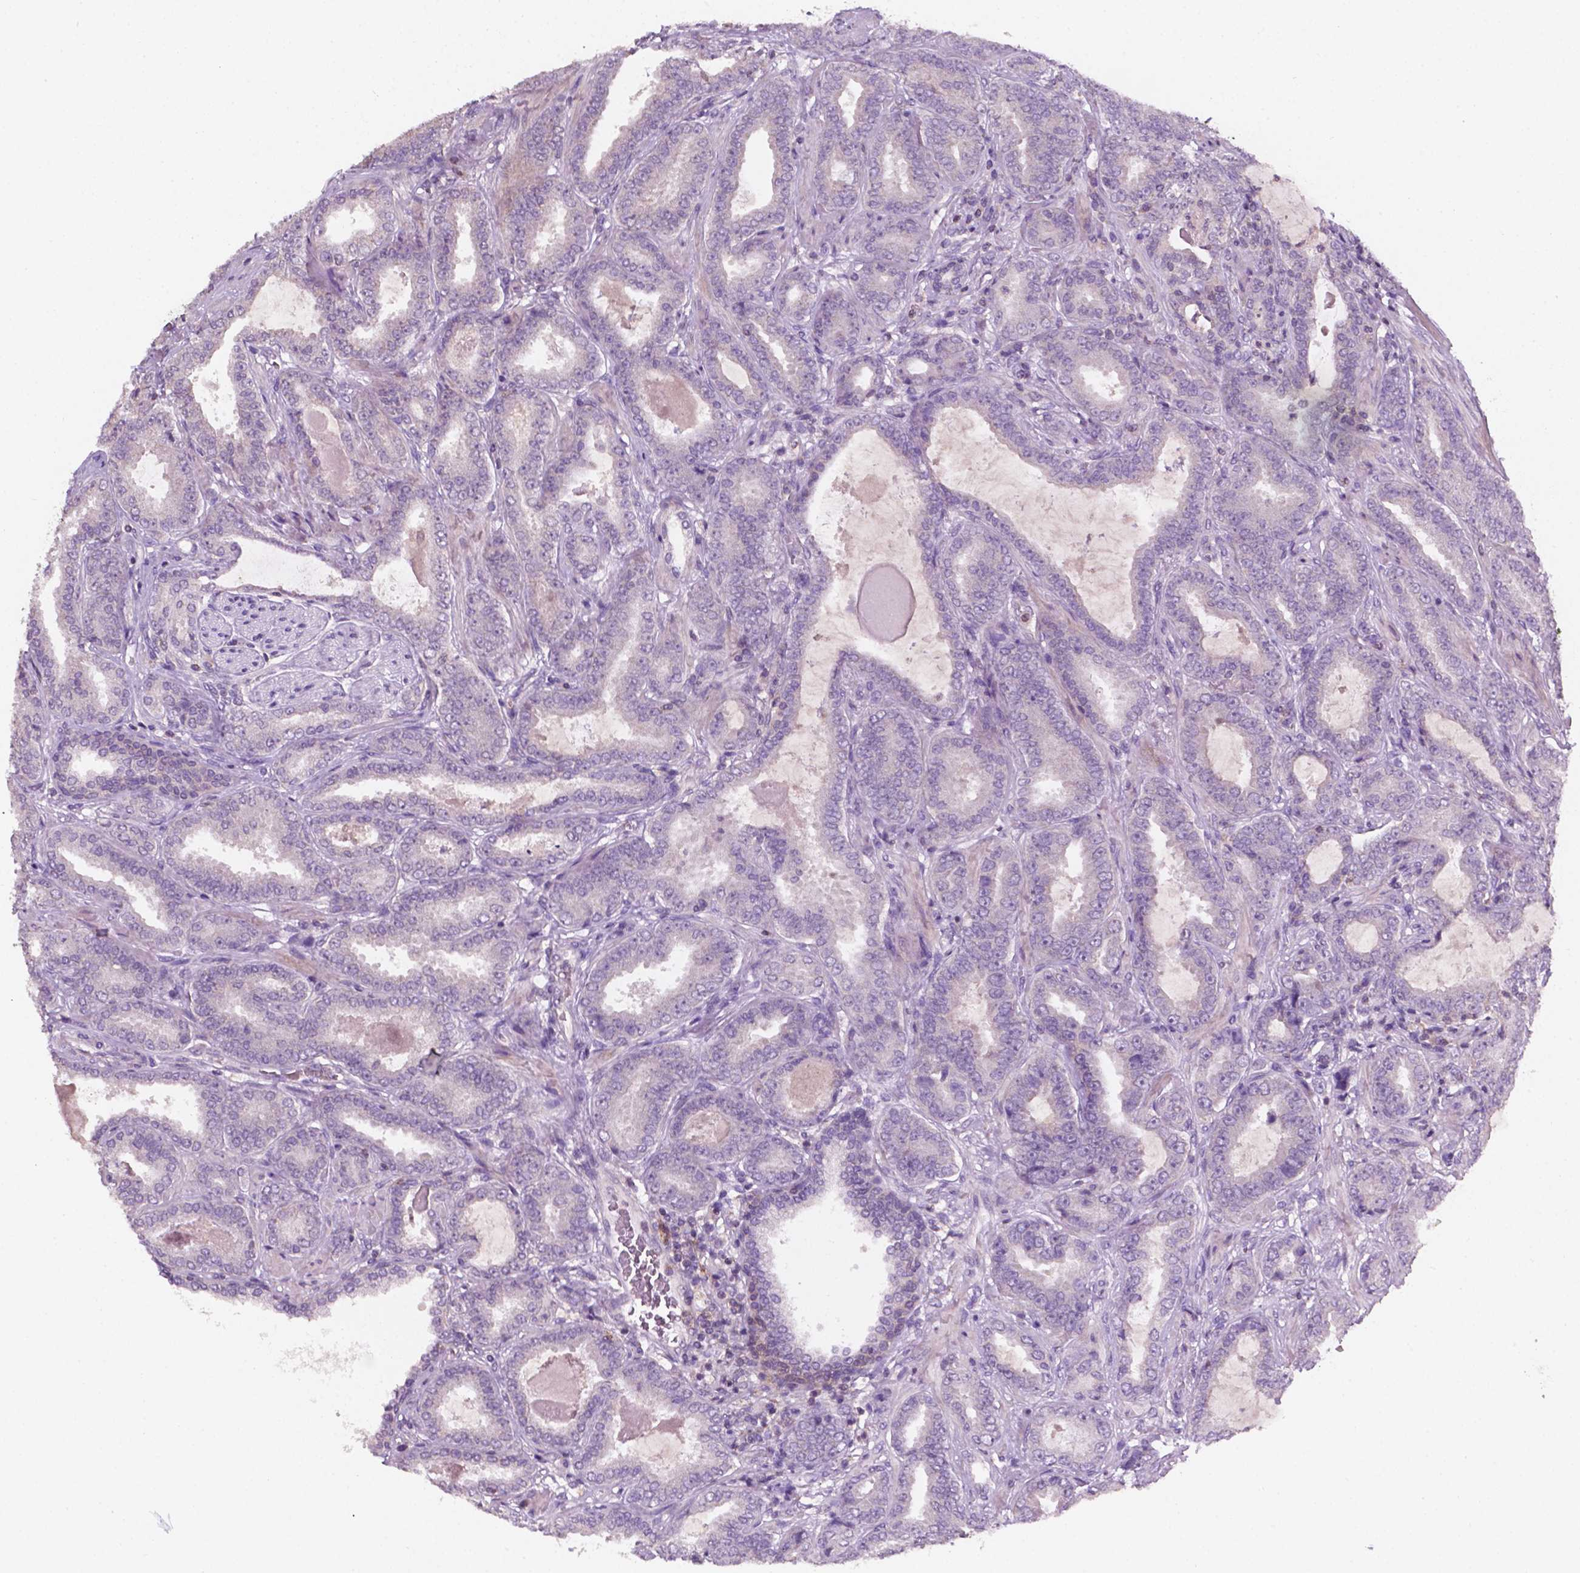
{"staining": {"intensity": "negative", "quantity": "none", "location": "none"}, "tissue": "prostate cancer", "cell_type": "Tumor cells", "image_type": "cancer", "snomed": [{"axis": "morphology", "description": "Adenocarcinoma, NOS"}, {"axis": "topography", "description": "Prostate"}], "caption": "The immunohistochemistry (IHC) histopathology image has no significant expression in tumor cells of prostate adenocarcinoma tissue.", "gene": "EGFR", "patient": {"sex": "male", "age": 64}}